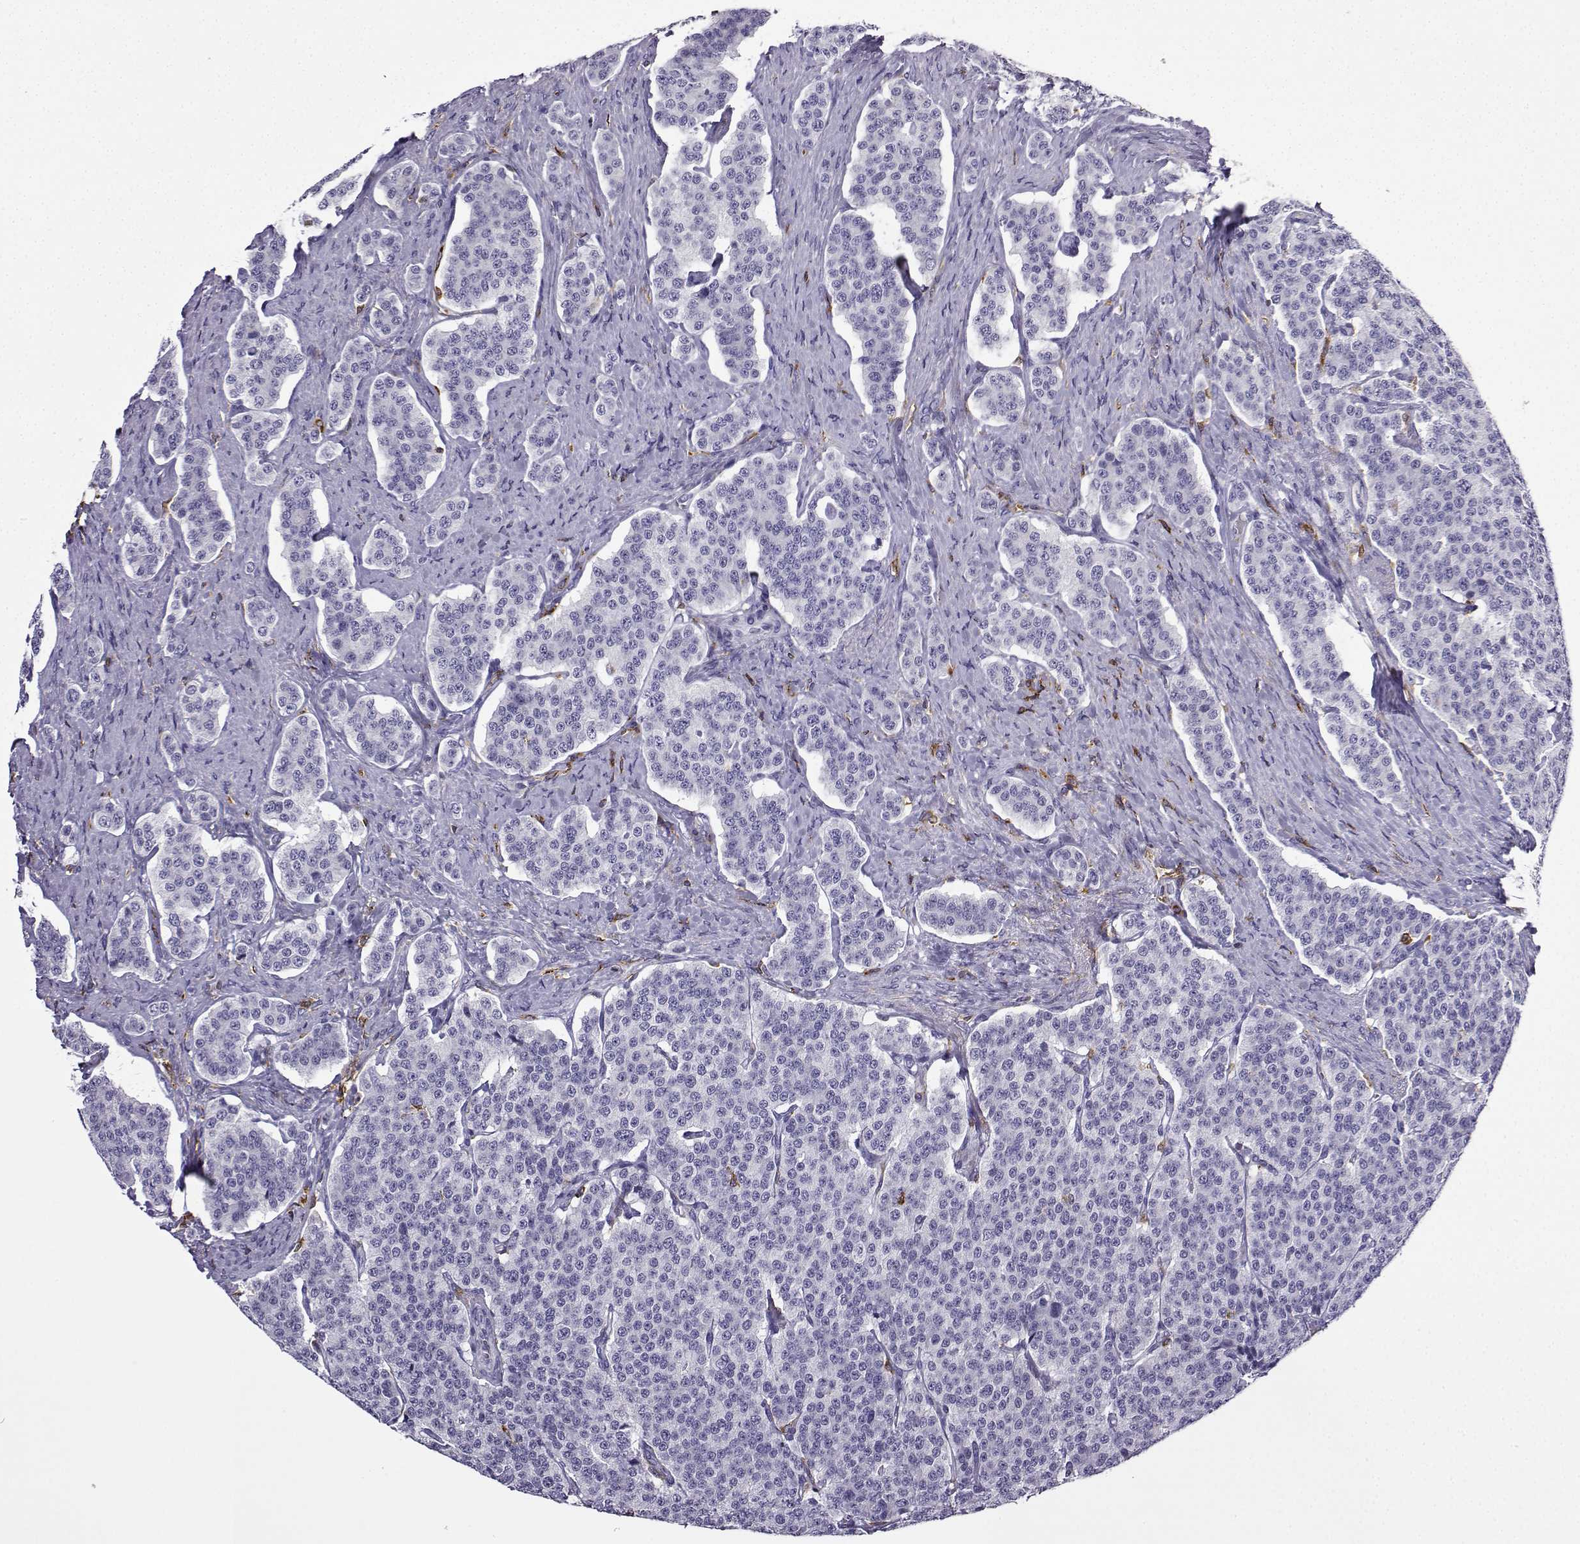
{"staining": {"intensity": "negative", "quantity": "none", "location": "none"}, "tissue": "carcinoid", "cell_type": "Tumor cells", "image_type": "cancer", "snomed": [{"axis": "morphology", "description": "Carcinoid, malignant, NOS"}, {"axis": "topography", "description": "Small intestine"}], "caption": "A photomicrograph of carcinoid (malignant) stained for a protein shows no brown staining in tumor cells. Nuclei are stained in blue.", "gene": "DOCK10", "patient": {"sex": "female", "age": 58}}